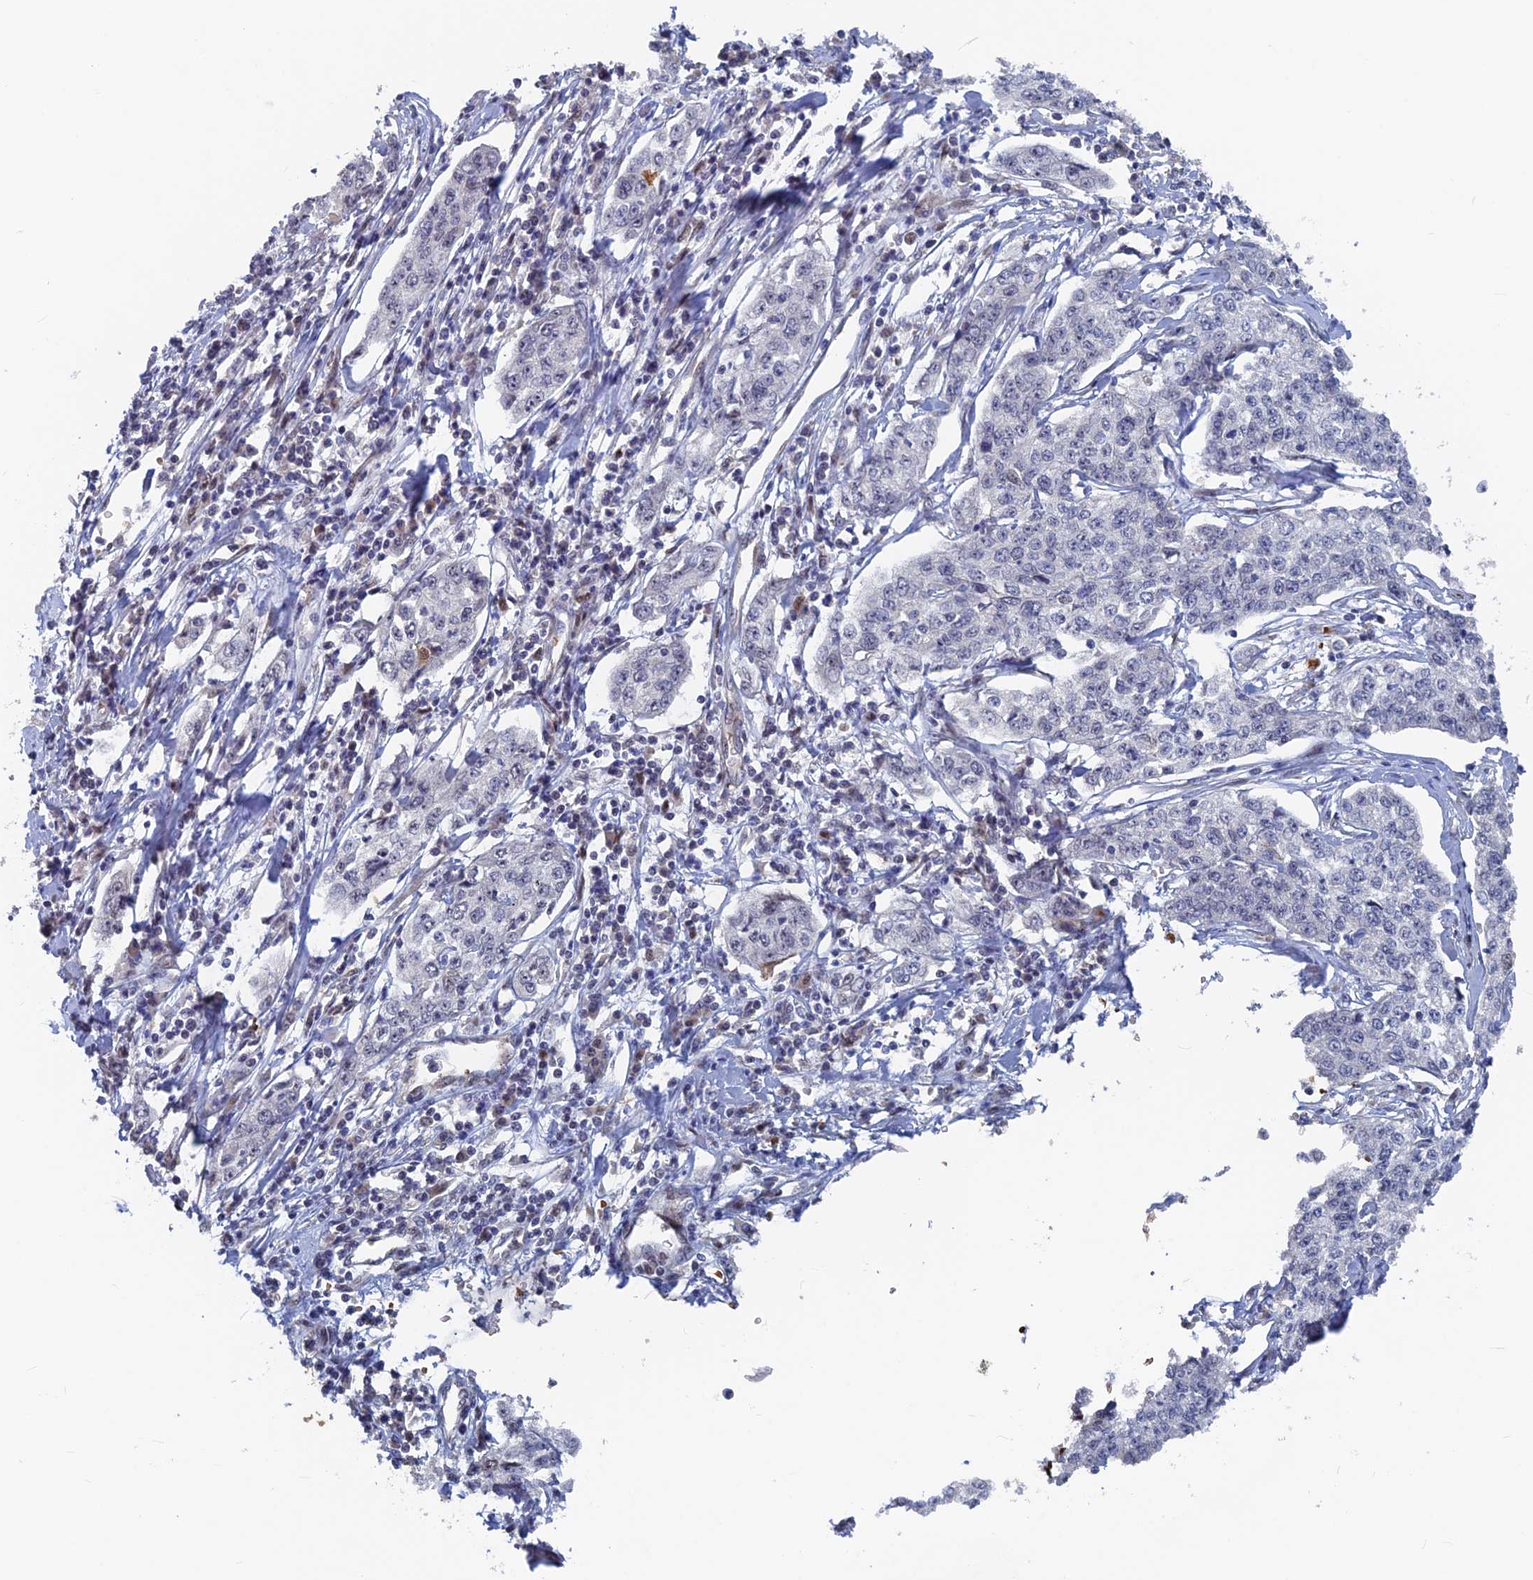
{"staining": {"intensity": "negative", "quantity": "none", "location": "none"}, "tissue": "cervical cancer", "cell_type": "Tumor cells", "image_type": "cancer", "snomed": [{"axis": "morphology", "description": "Squamous cell carcinoma, NOS"}, {"axis": "topography", "description": "Cervix"}], "caption": "The IHC photomicrograph has no significant staining in tumor cells of cervical cancer (squamous cell carcinoma) tissue.", "gene": "SH3D21", "patient": {"sex": "female", "age": 35}}